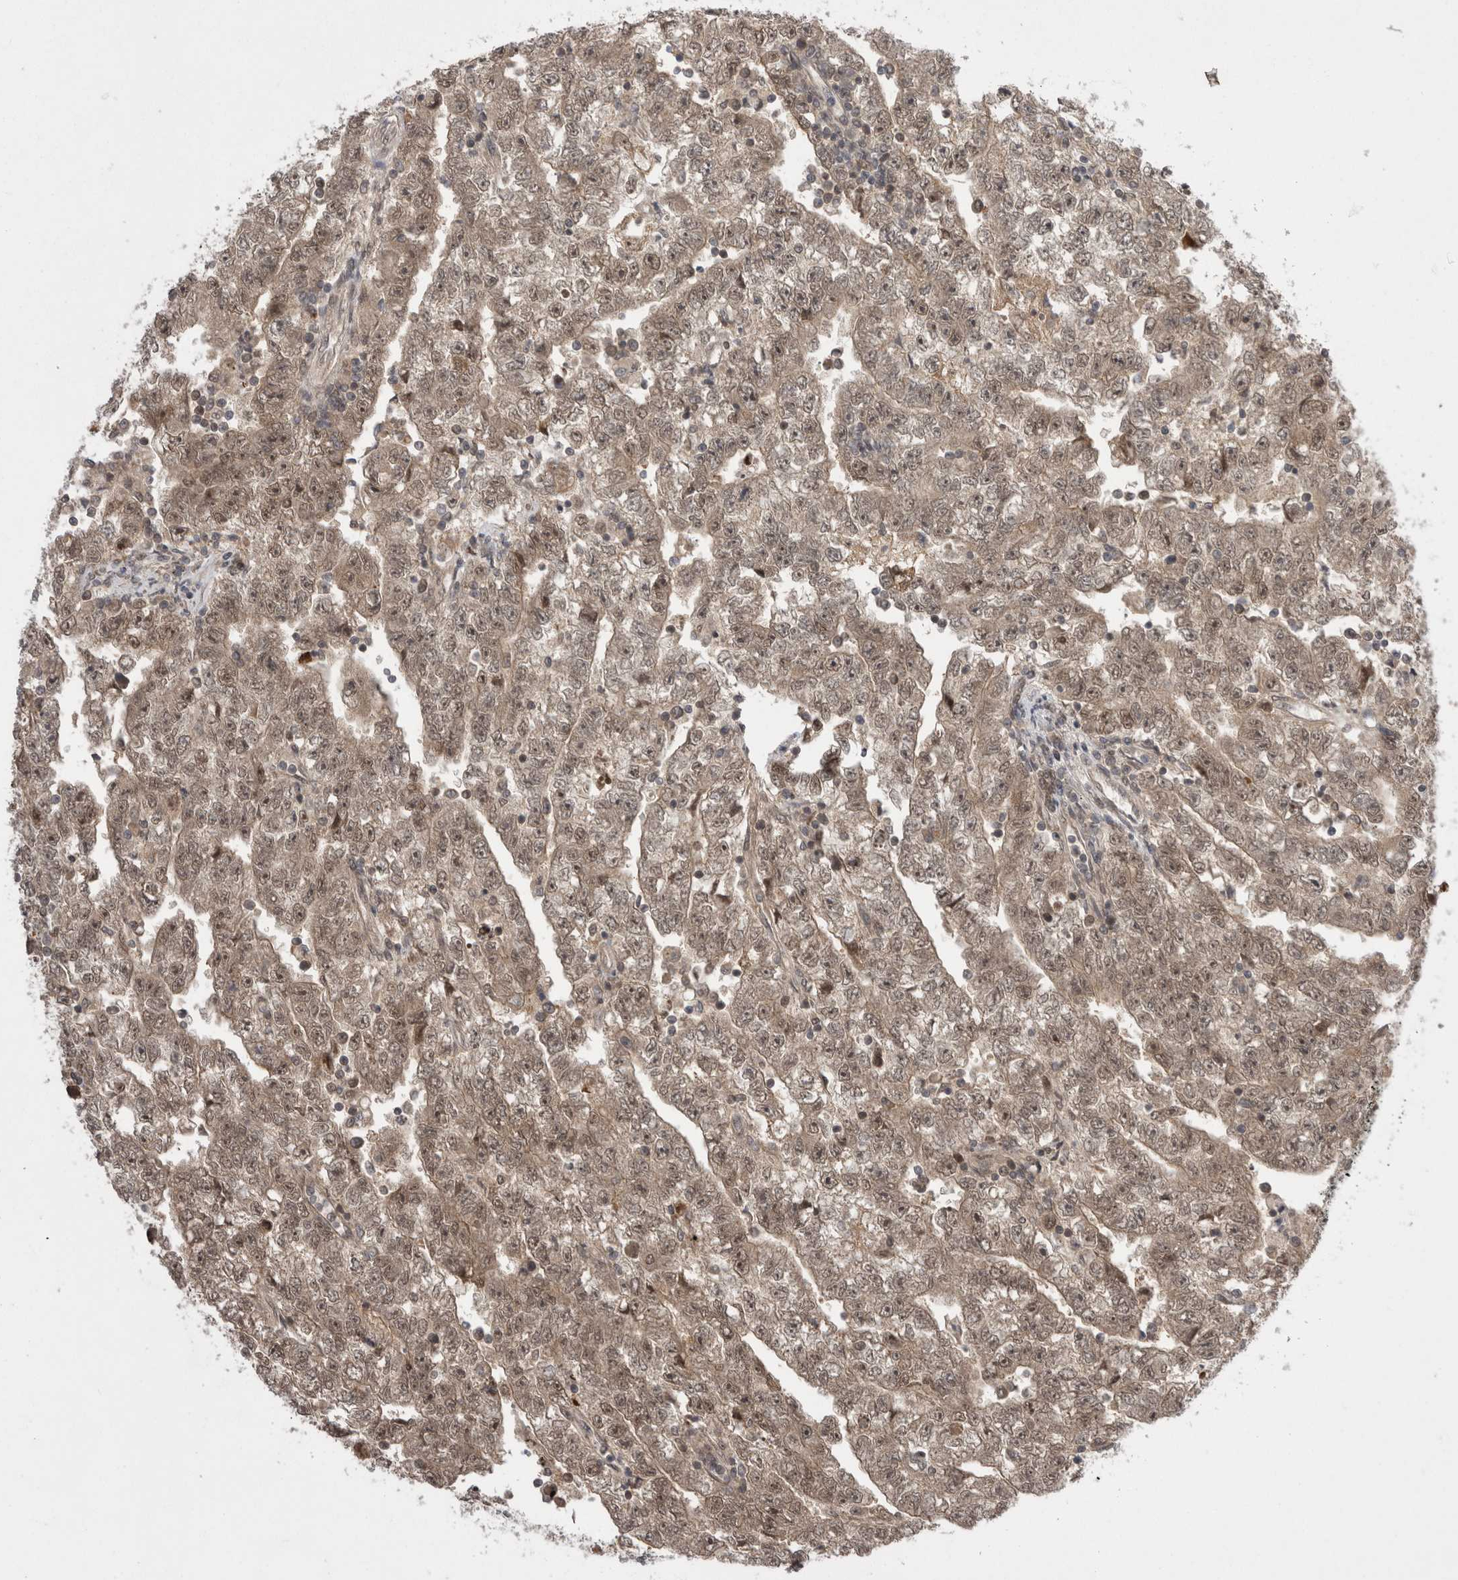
{"staining": {"intensity": "weak", "quantity": ">75%", "location": "cytoplasmic/membranous,nuclear"}, "tissue": "testis cancer", "cell_type": "Tumor cells", "image_type": "cancer", "snomed": [{"axis": "morphology", "description": "Carcinoma, Embryonal, NOS"}, {"axis": "topography", "description": "Testis"}], "caption": "Immunohistochemical staining of human embryonal carcinoma (testis) reveals low levels of weak cytoplasmic/membranous and nuclear protein expression in about >75% of tumor cells.", "gene": "ZNF341", "patient": {"sex": "male", "age": 25}}